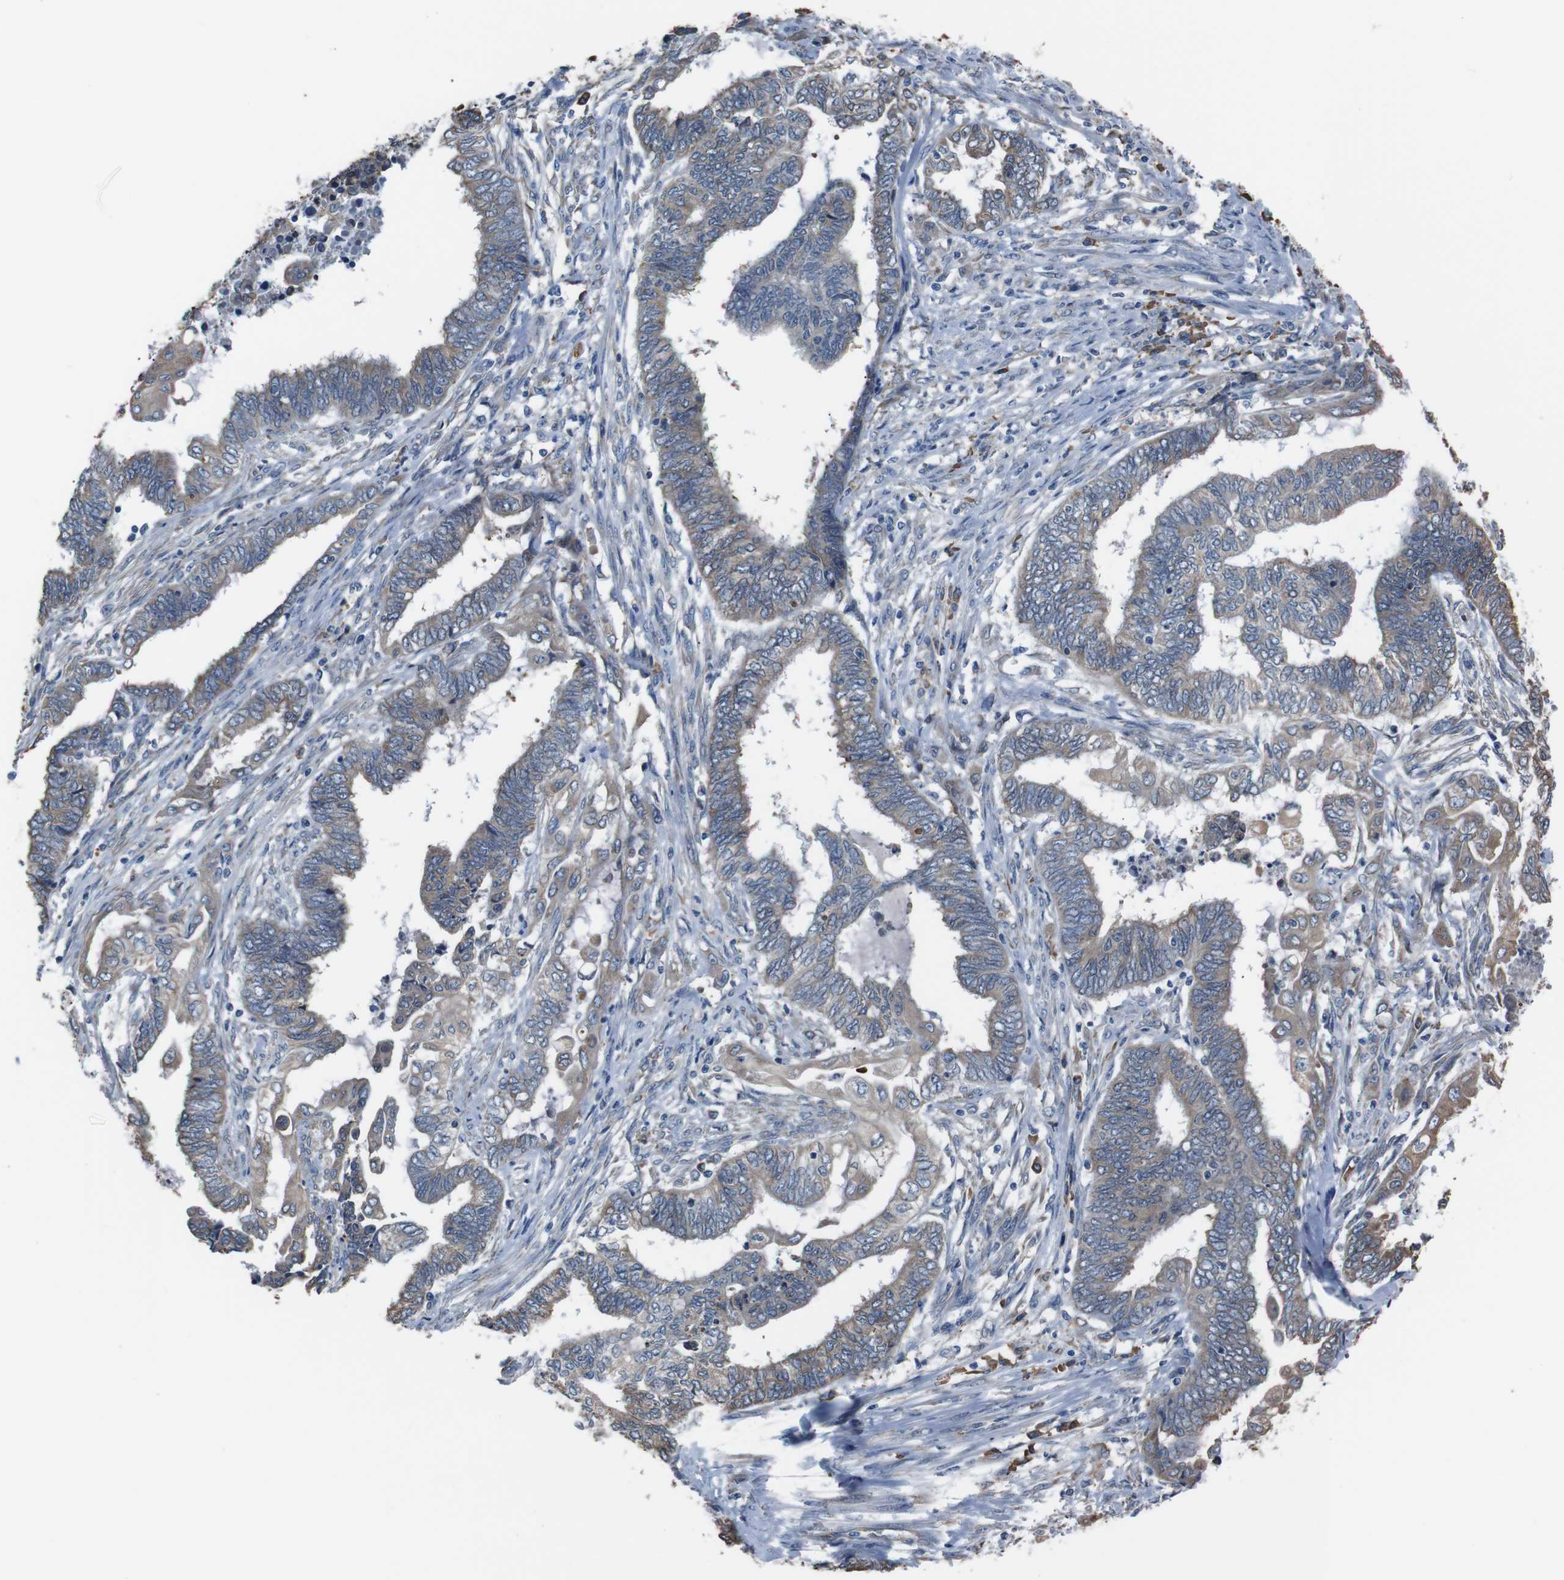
{"staining": {"intensity": "moderate", "quantity": ">75%", "location": "cytoplasmic/membranous"}, "tissue": "endometrial cancer", "cell_type": "Tumor cells", "image_type": "cancer", "snomed": [{"axis": "morphology", "description": "Adenocarcinoma, NOS"}, {"axis": "topography", "description": "Uterus"}, {"axis": "topography", "description": "Endometrium"}], "caption": "Immunohistochemistry (IHC) of endometrial cancer (adenocarcinoma) reveals medium levels of moderate cytoplasmic/membranous staining in approximately >75% of tumor cells.", "gene": "SIGMAR1", "patient": {"sex": "female", "age": 70}}